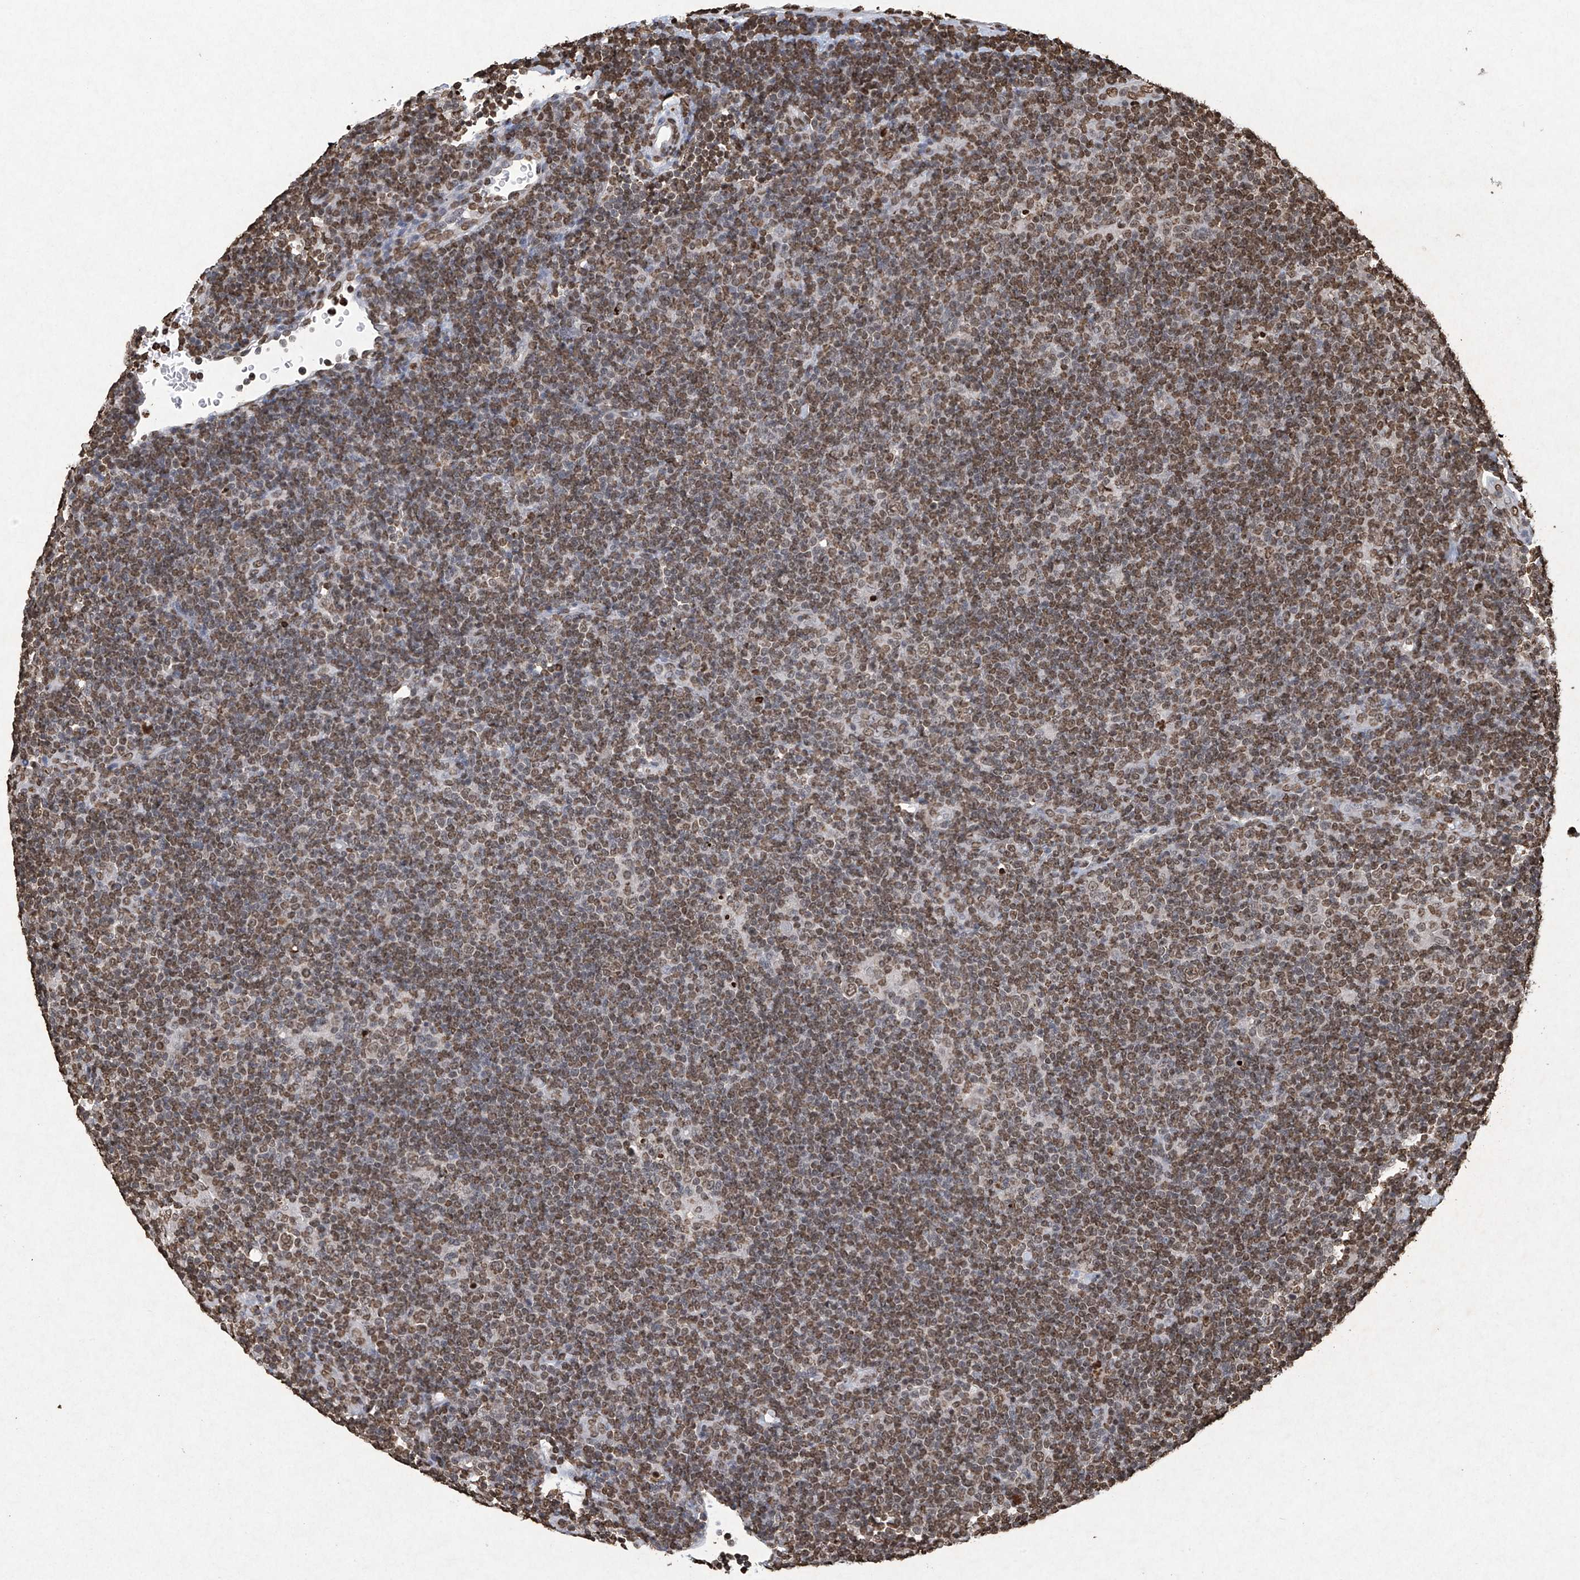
{"staining": {"intensity": "moderate", "quantity": ">75%", "location": "nuclear"}, "tissue": "lymphoma", "cell_type": "Tumor cells", "image_type": "cancer", "snomed": [{"axis": "morphology", "description": "Hodgkin's disease, NOS"}, {"axis": "topography", "description": "Lymph node"}], "caption": "Hodgkin's disease stained for a protein (brown) exhibits moderate nuclear positive expression in about >75% of tumor cells.", "gene": "H3-3A", "patient": {"sex": "female", "age": 57}}